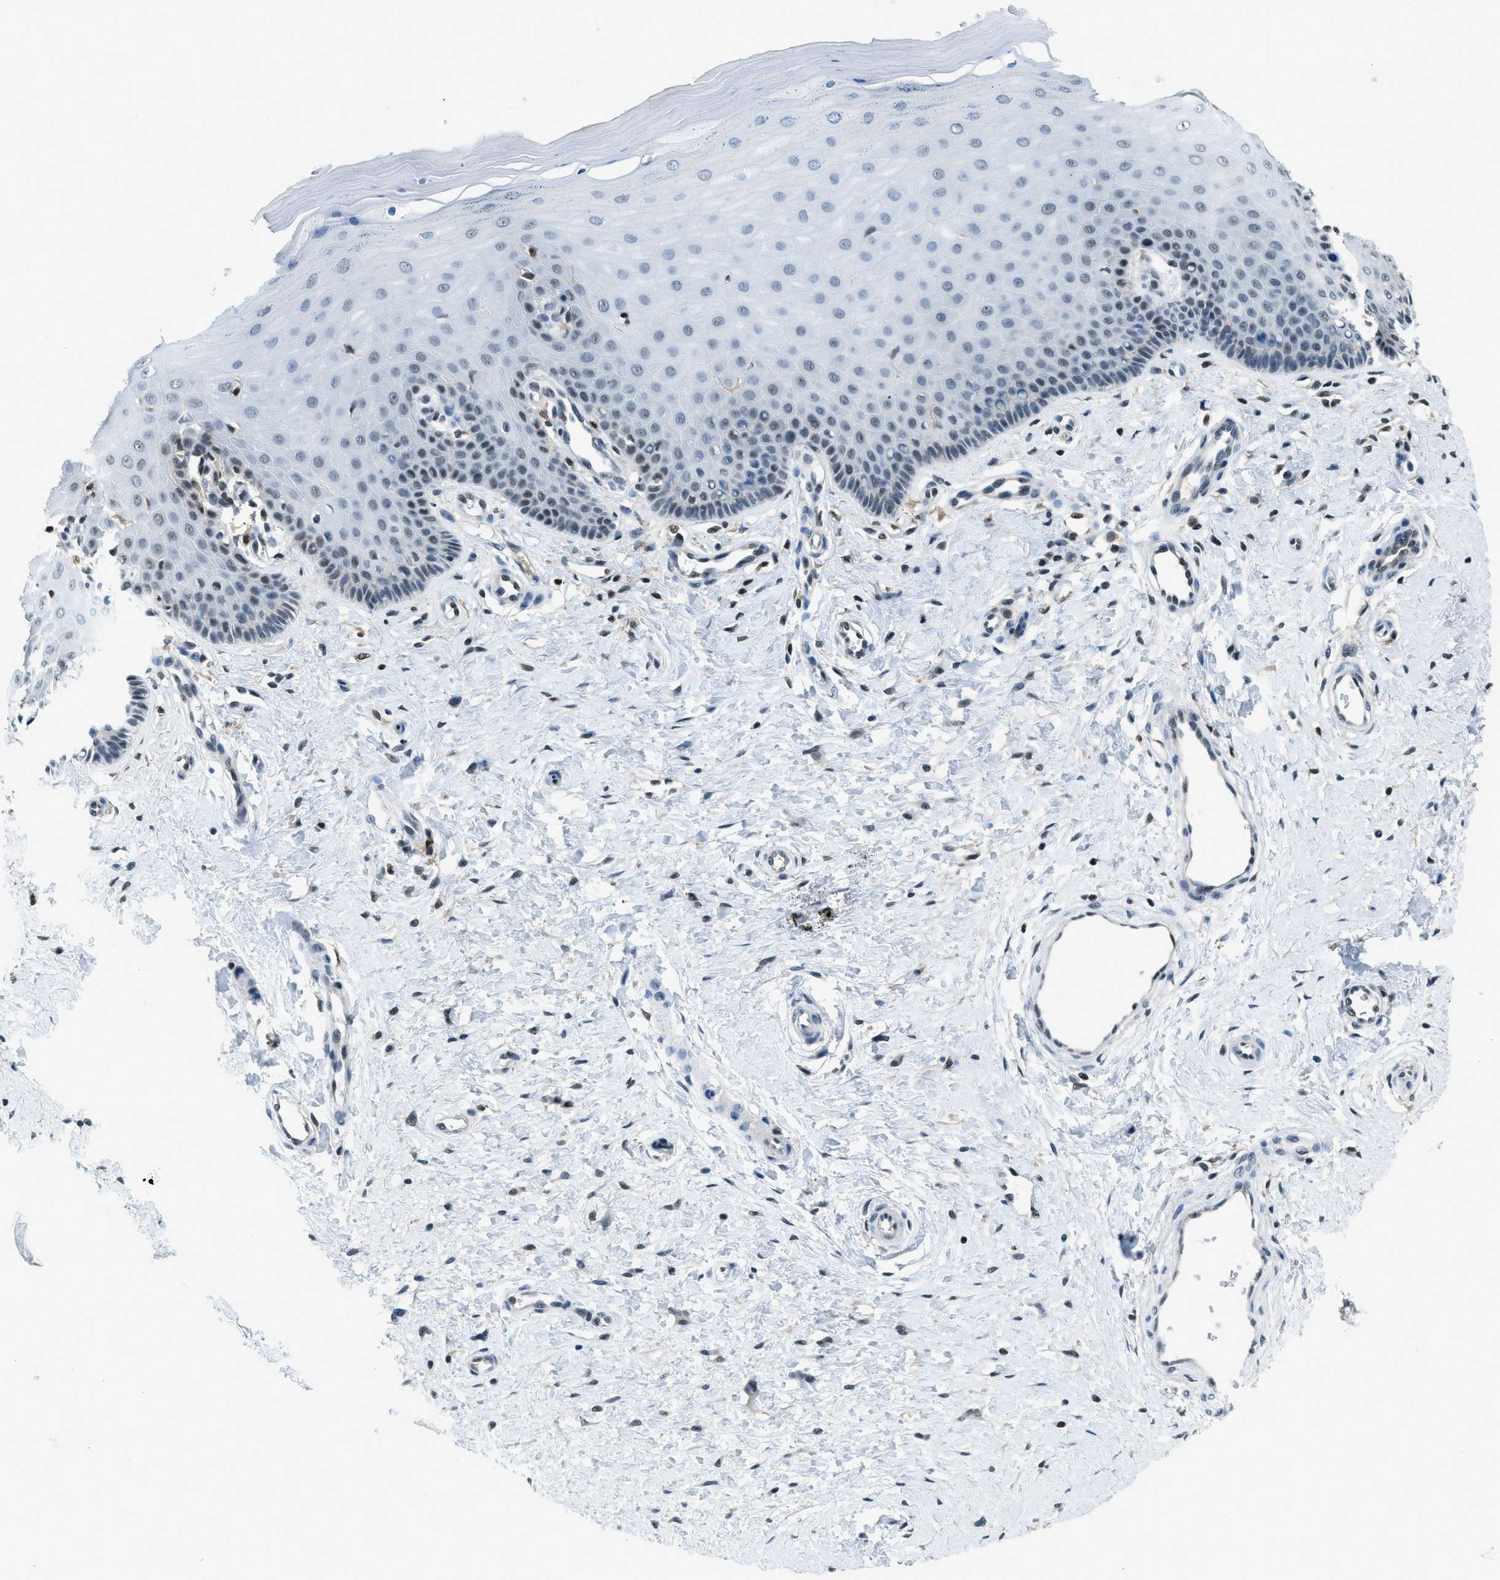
{"staining": {"intensity": "moderate", "quantity": "25%-75%", "location": "nuclear"}, "tissue": "cervix", "cell_type": "Glandular cells", "image_type": "normal", "snomed": [{"axis": "morphology", "description": "Normal tissue, NOS"}, {"axis": "topography", "description": "Cervix"}], "caption": "Immunohistochemical staining of unremarkable cervix reveals moderate nuclear protein positivity in about 25%-75% of glandular cells.", "gene": "OGFR", "patient": {"sex": "female", "age": 55}}